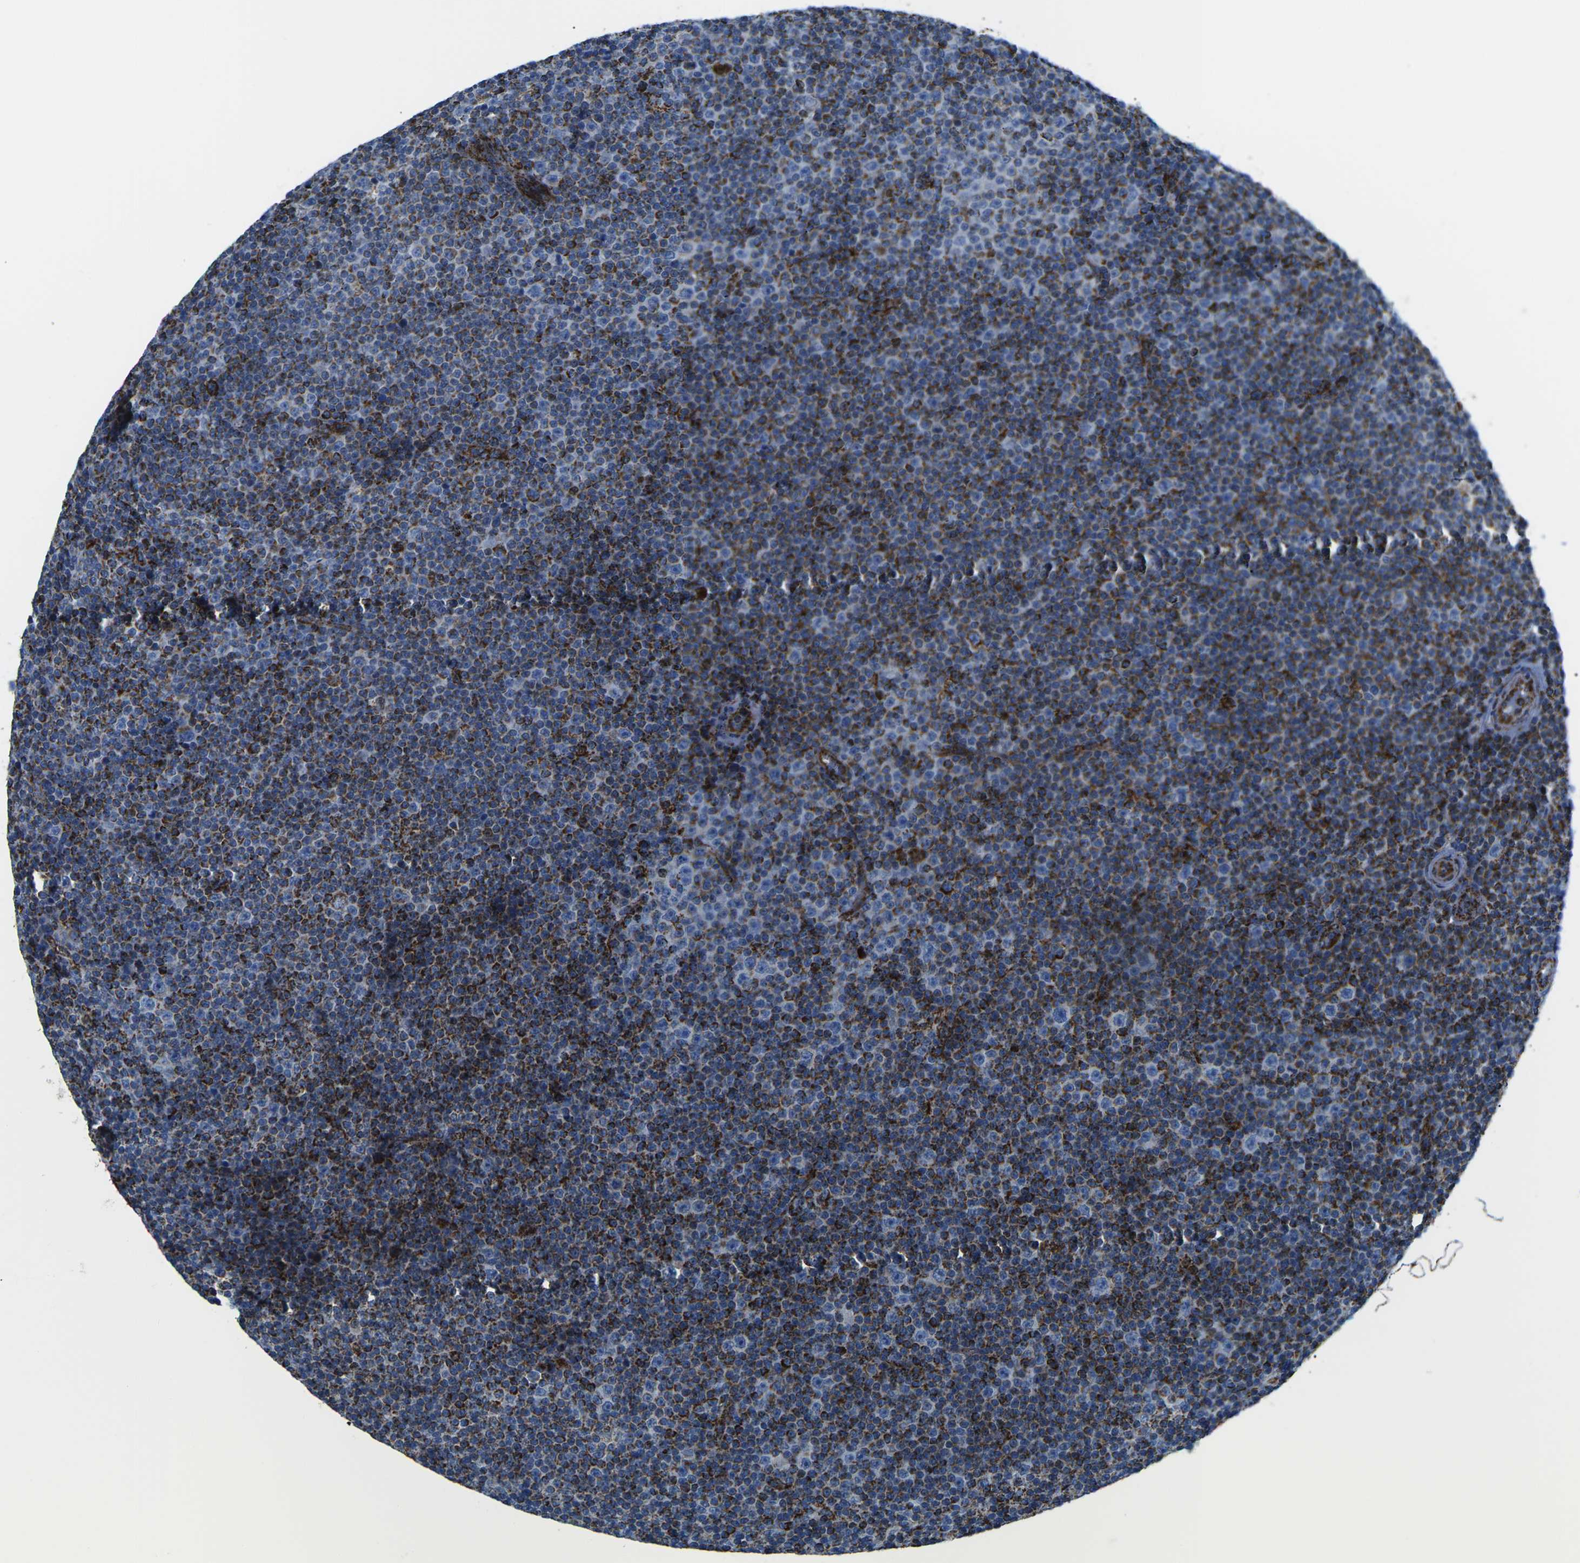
{"staining": {"intensity": "strong", "quantity": "25%-75%", "location": "cytoplasmic/membranous"}, "tissue": "lymphoma", "cell_type": "Tumor cells", "image_type": "cancer", "snomed": [{"axis": "morphology", "description": "Malignant lymphoma, non-Hodgkin's type, Low grade"}, {"axis": "topography", "description": "Lymph node"}], "caption": "Immunohistochemical staining of human low-grade malignant lymphoma, non-Hodgkin's type exhibits strong cytoplasmic/membranous protein staining in approximately 25%-75% of tumor cells.", "gene": "MT-CO2", "patient": {"sex": "female", "age": 67}}